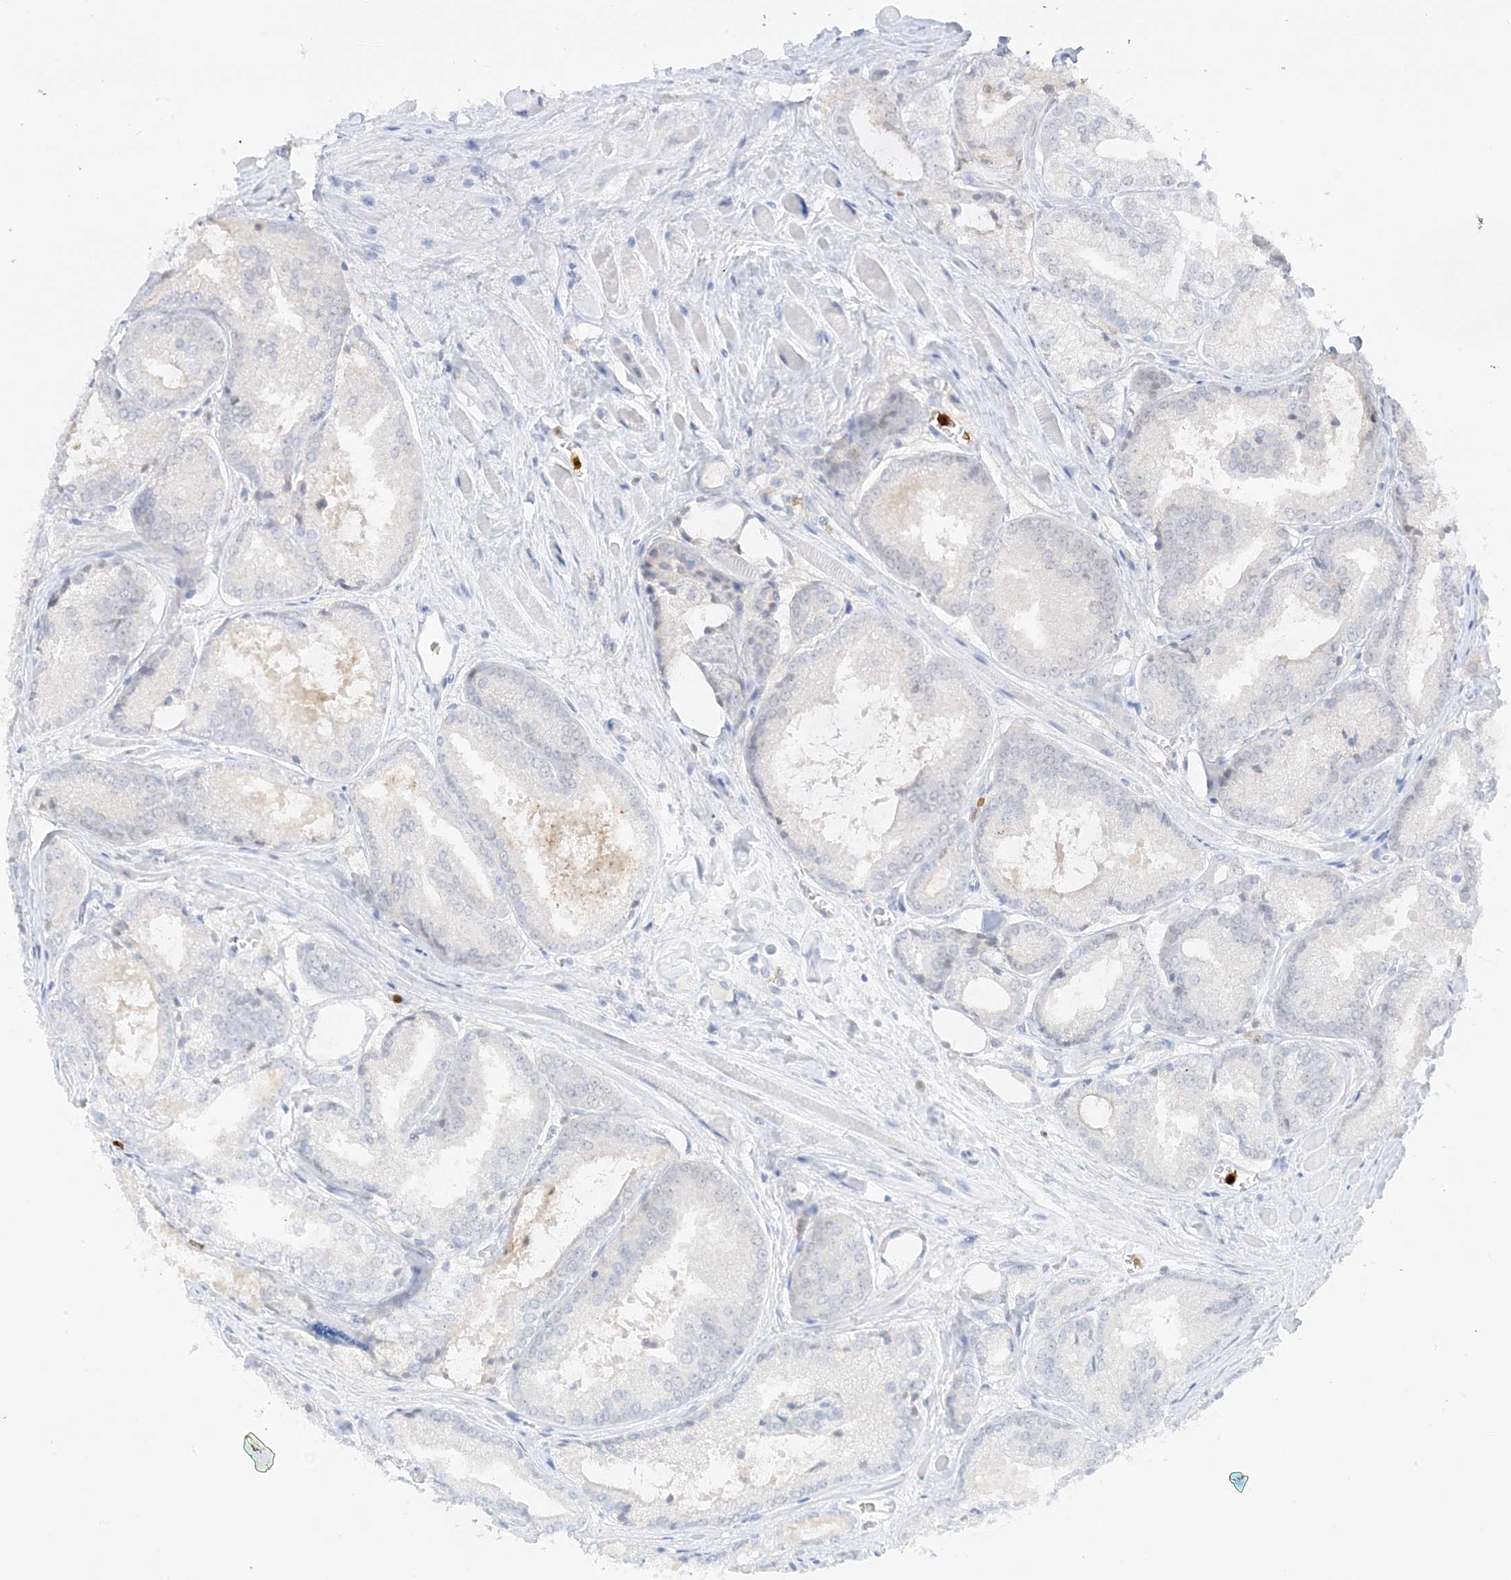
{"staining": {"intensity": "negative", "quantity": "none", "location": "none"}, "tissue": "prostate cancer", "cell_type": "Tumor cells", "image_type": "cancer", "snomed": [{"axis": "morphology", "description": "Adenocarcinoma, Low grade"}, {"axis": "topography", "description": "Prostate"}], "caption": "Immunohistochemistry of prostate cancer (adenocarcinoma (low-grade)) displays no expression in tumor cells.", "gene": "GCA", "patient": {"sex": "male", "age": 67}}